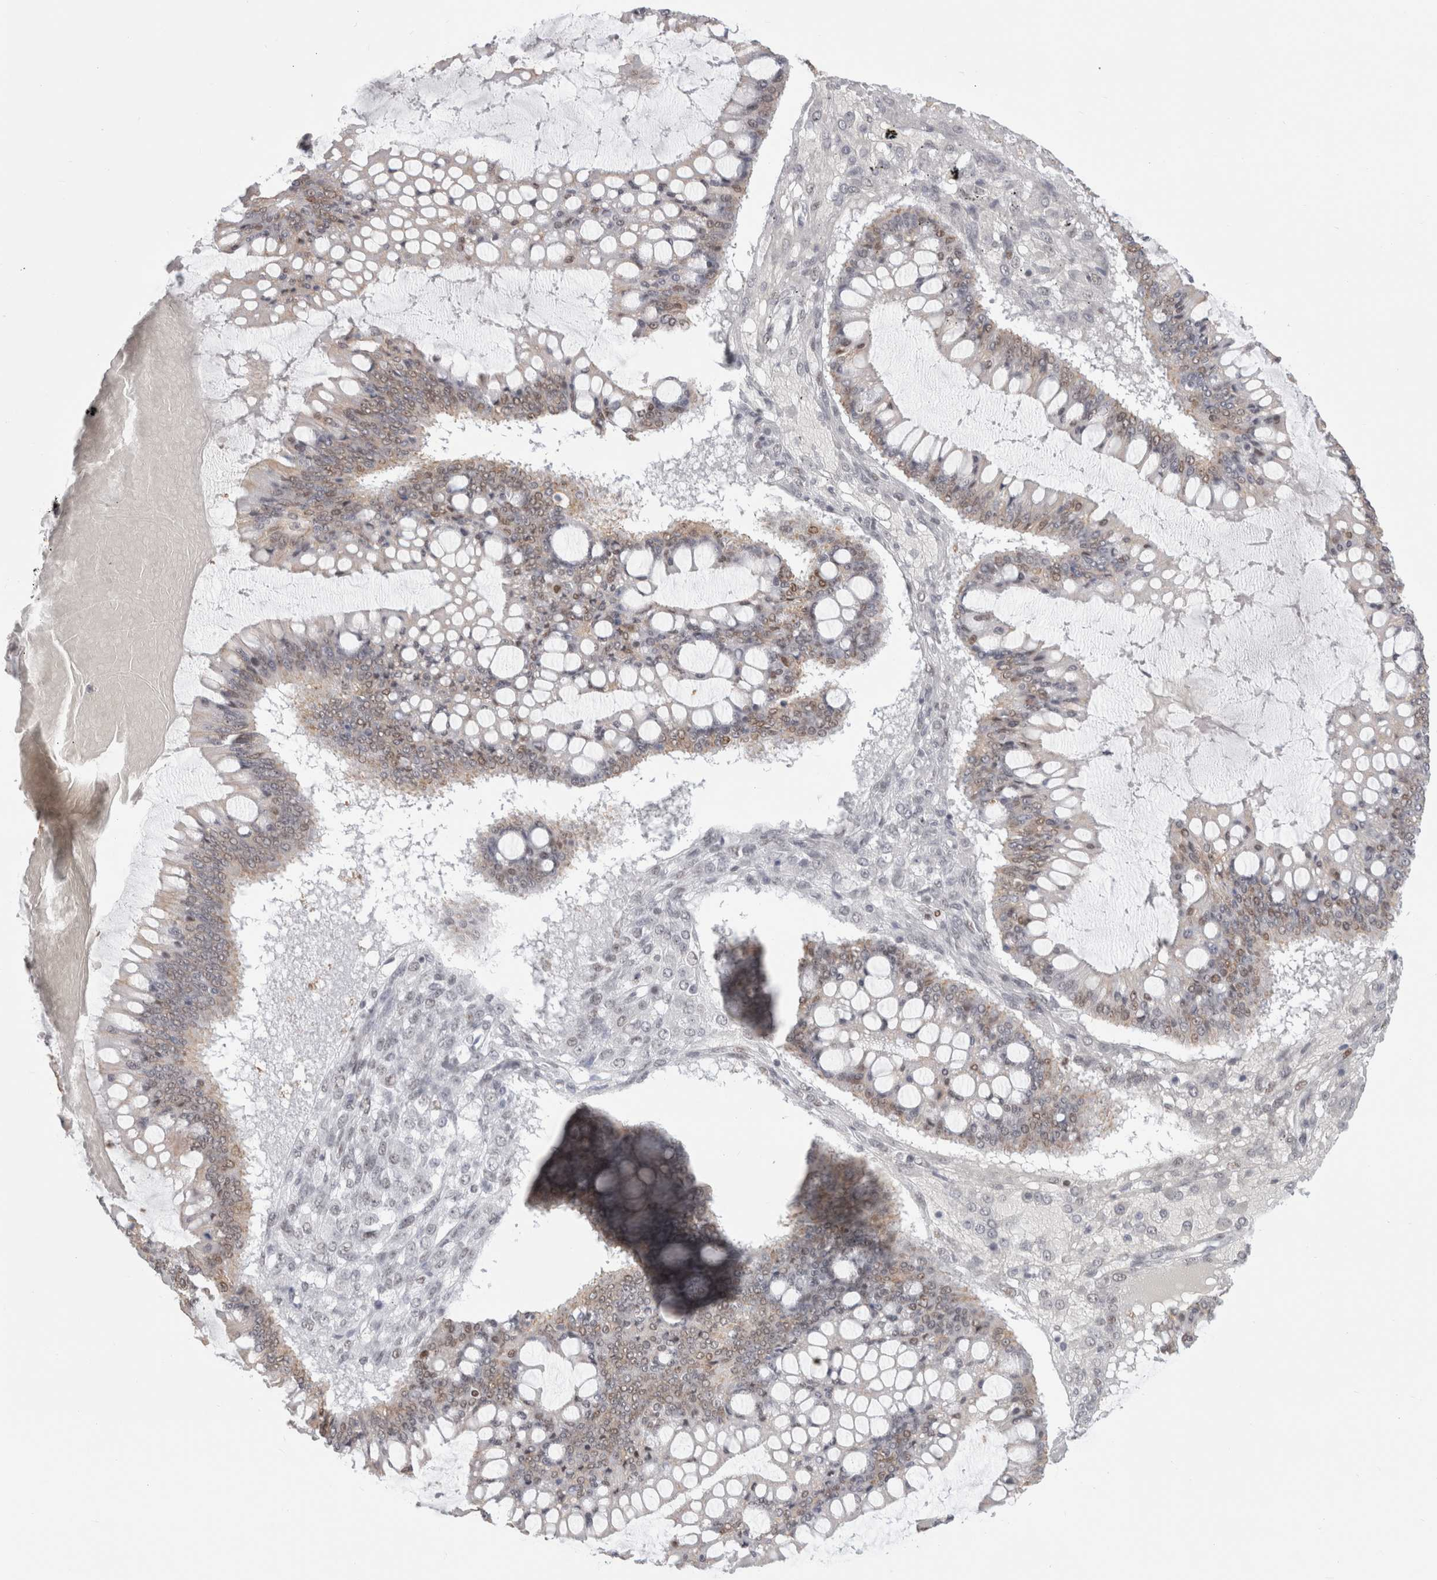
{"staining": {"intensity": "moderate", "quantity": "25%-75%", "location": "cytoplasmic/membranous,nuclear"}, "tissue": "ovarian cancer", "cell_type": "Tumor cells", "image_type": "cancer", "snomed": [{"axis": "morphology", "description": "Cystadenocarcinoma, mucinous, NOS"}, {"axis": "topography", "description": "Ovary"}], "caption": "An image of human ovarian mucinous cystadenocarcinoma stained for a protein displays moderate cytoplasmic/membranous and nuclear brown staining in tumor cells. (IHC, brightfield microscopy, high magnification).", "gene": "SMARCC1", "patient": {"sex": "female", "age": 73}}